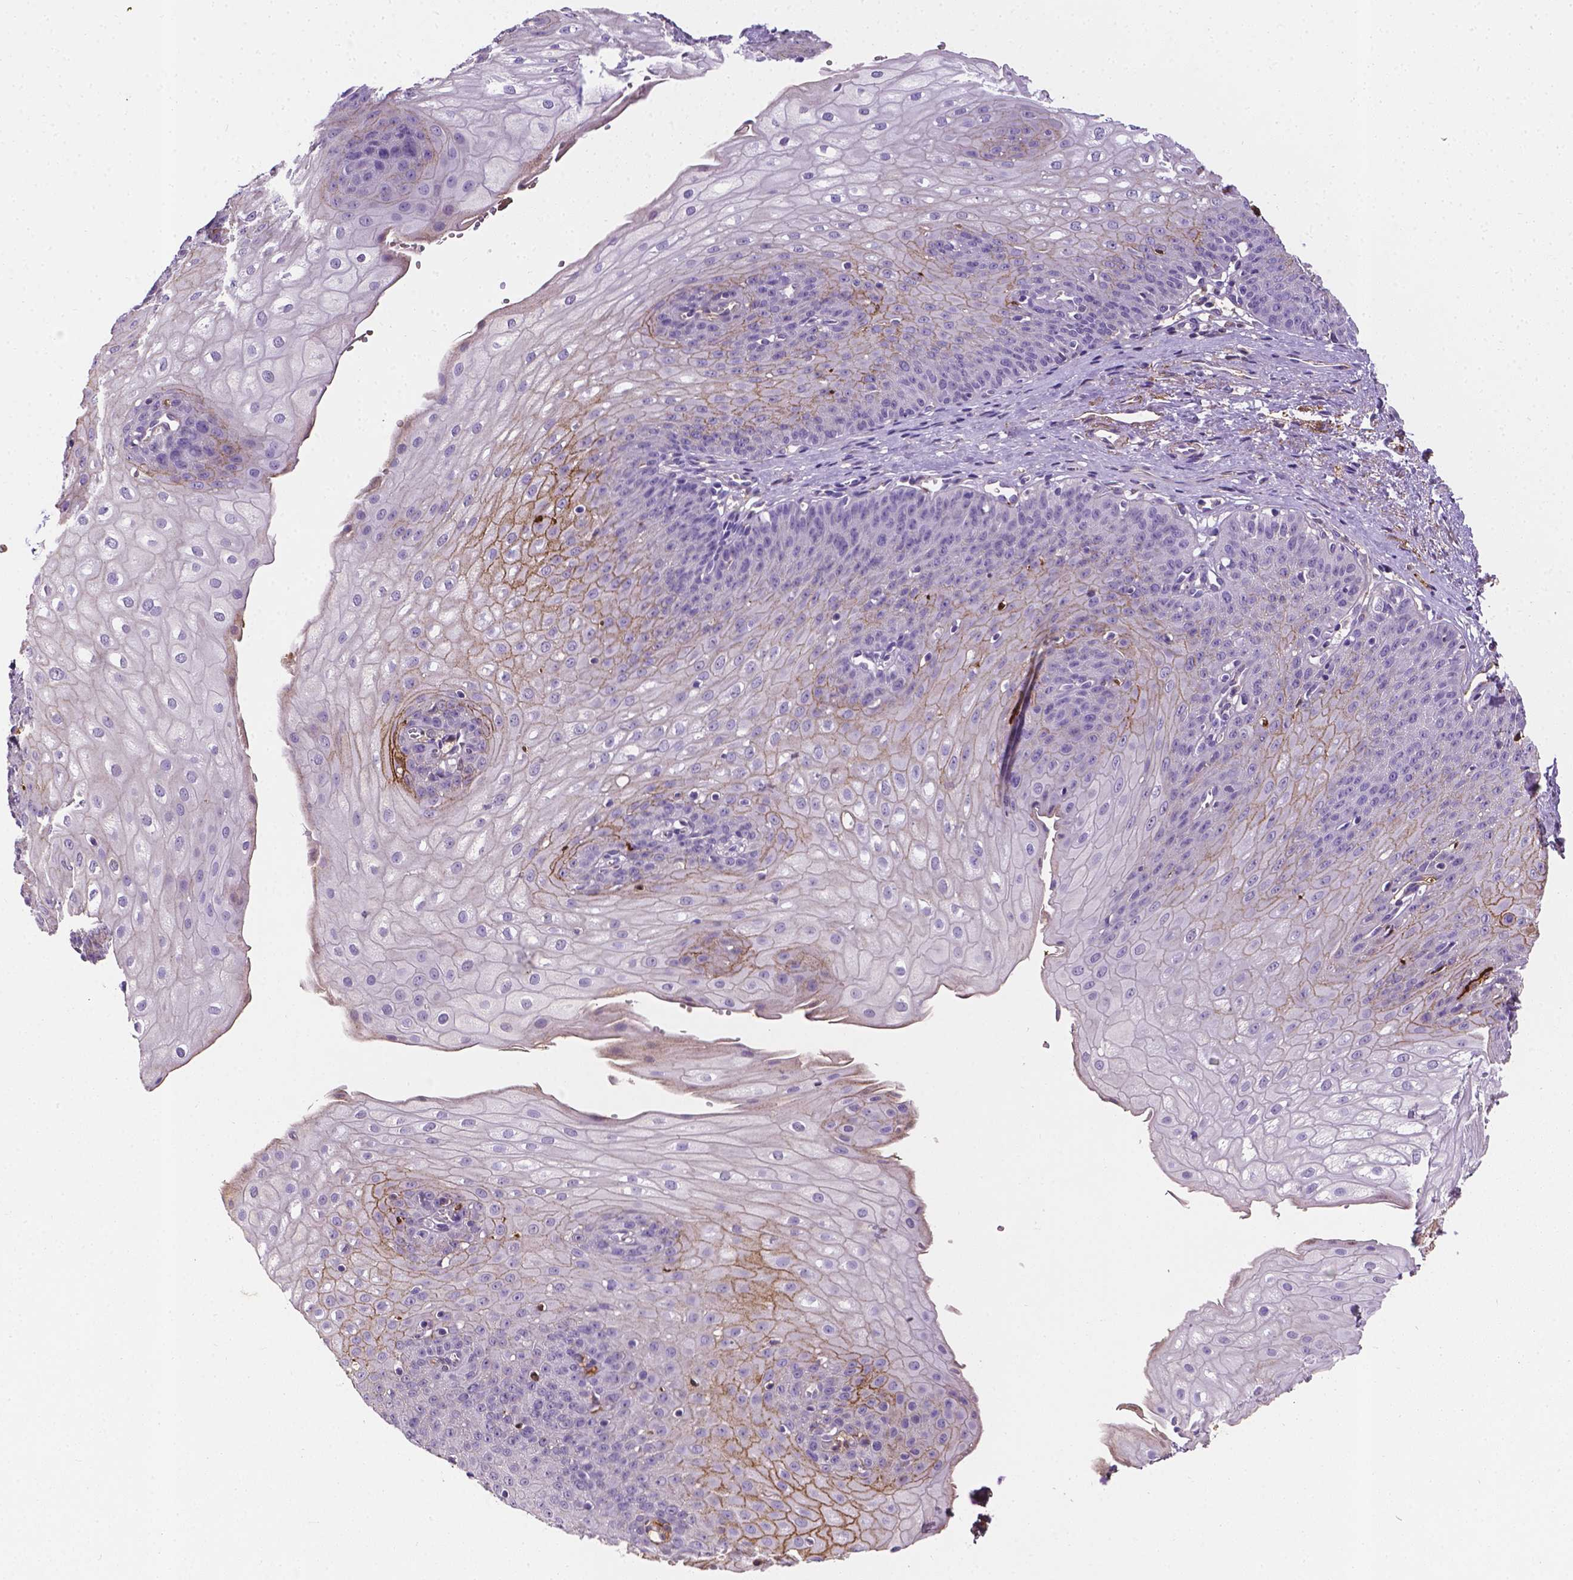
{"staining": {"intensity": "moderate", "quantity": "<25%", "location": "cytoplasmic/membranous"}, "tissue": "esophagus", "cell_type": "Squamous epithelial cells", "image_type": "normal", "snomed": [{"axis": "morphology", "description": "Normal tissue, NOS"}, {"axis": "topography", "description": "Esophagus"}], "caption": "A brown stain labels moderate cytoplasmic/membranous expression of a protein in squamous epithelial cells of benign esophagus. The staining is performed using DAB (3,3'-diaminobenzidine) brown chromogen to label protein expression. The nuclei are counter-stained blue using hematoxylin.", "gene": "APOE", "patient": {"sex": "male", "age": 71}}